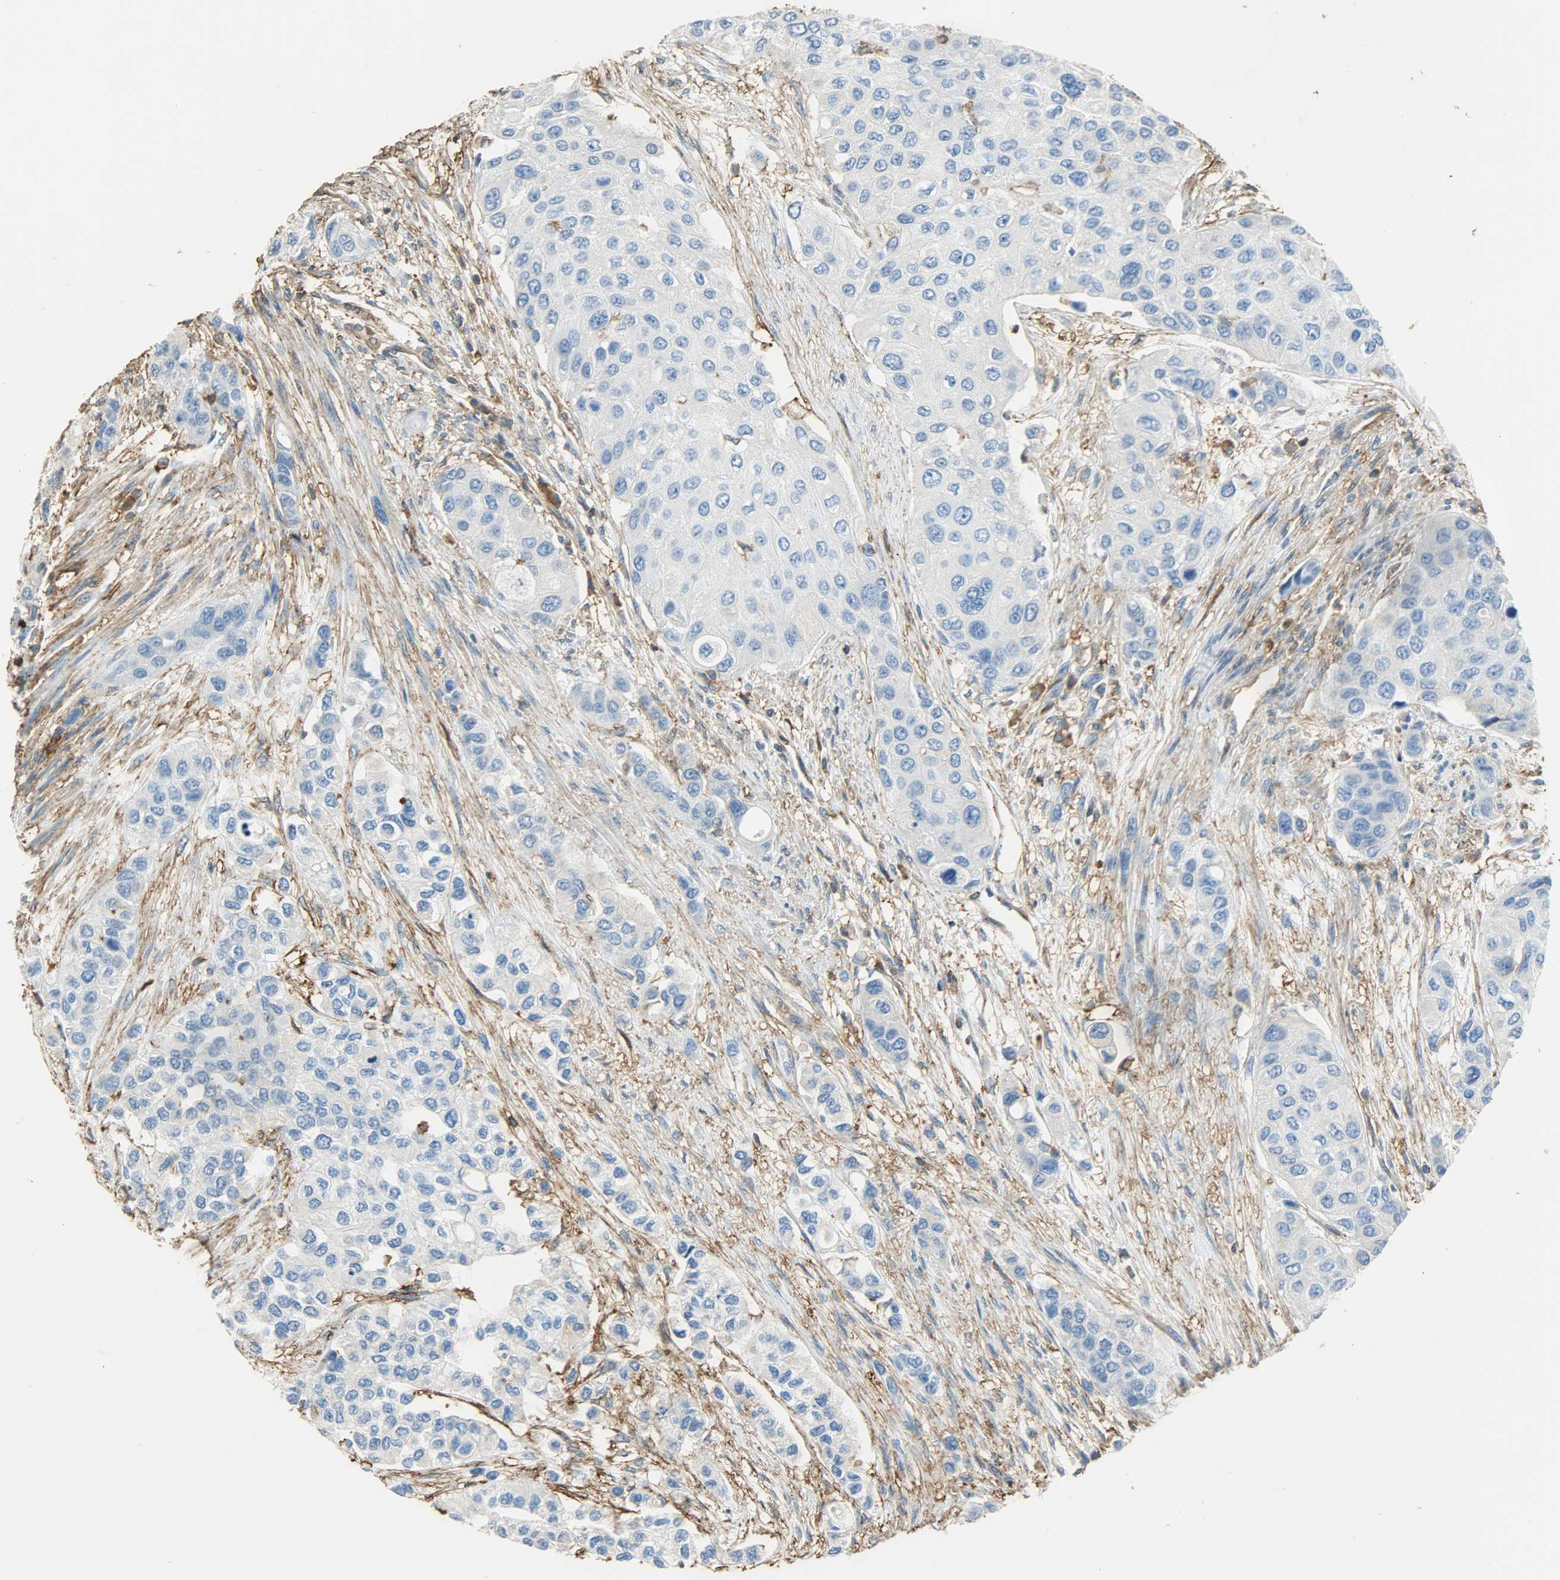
{"staining": {"intensity": "negative", "quantity": "none", "location": "none"}, "tissue": "urothelial cancer", "cell_type": "Tumor cells", "image_type": "cancer", "snomed": [{"axis": "morphology", "description": "Urothelial carcinoma, High grade"}, {"axis": "topography", "description": "Urinary bladder"}], "caption": "Immunohistochemistry (IHC) histopathology image of neoplastic tissue: urothelial carcinoma (high-grade) stained with DAB (3,3'-diaminobenzidine) reveals no significant protein staining in tumor cells.", "gene": "ANXA6", "patient": {"sex": "female", "age": 56}}